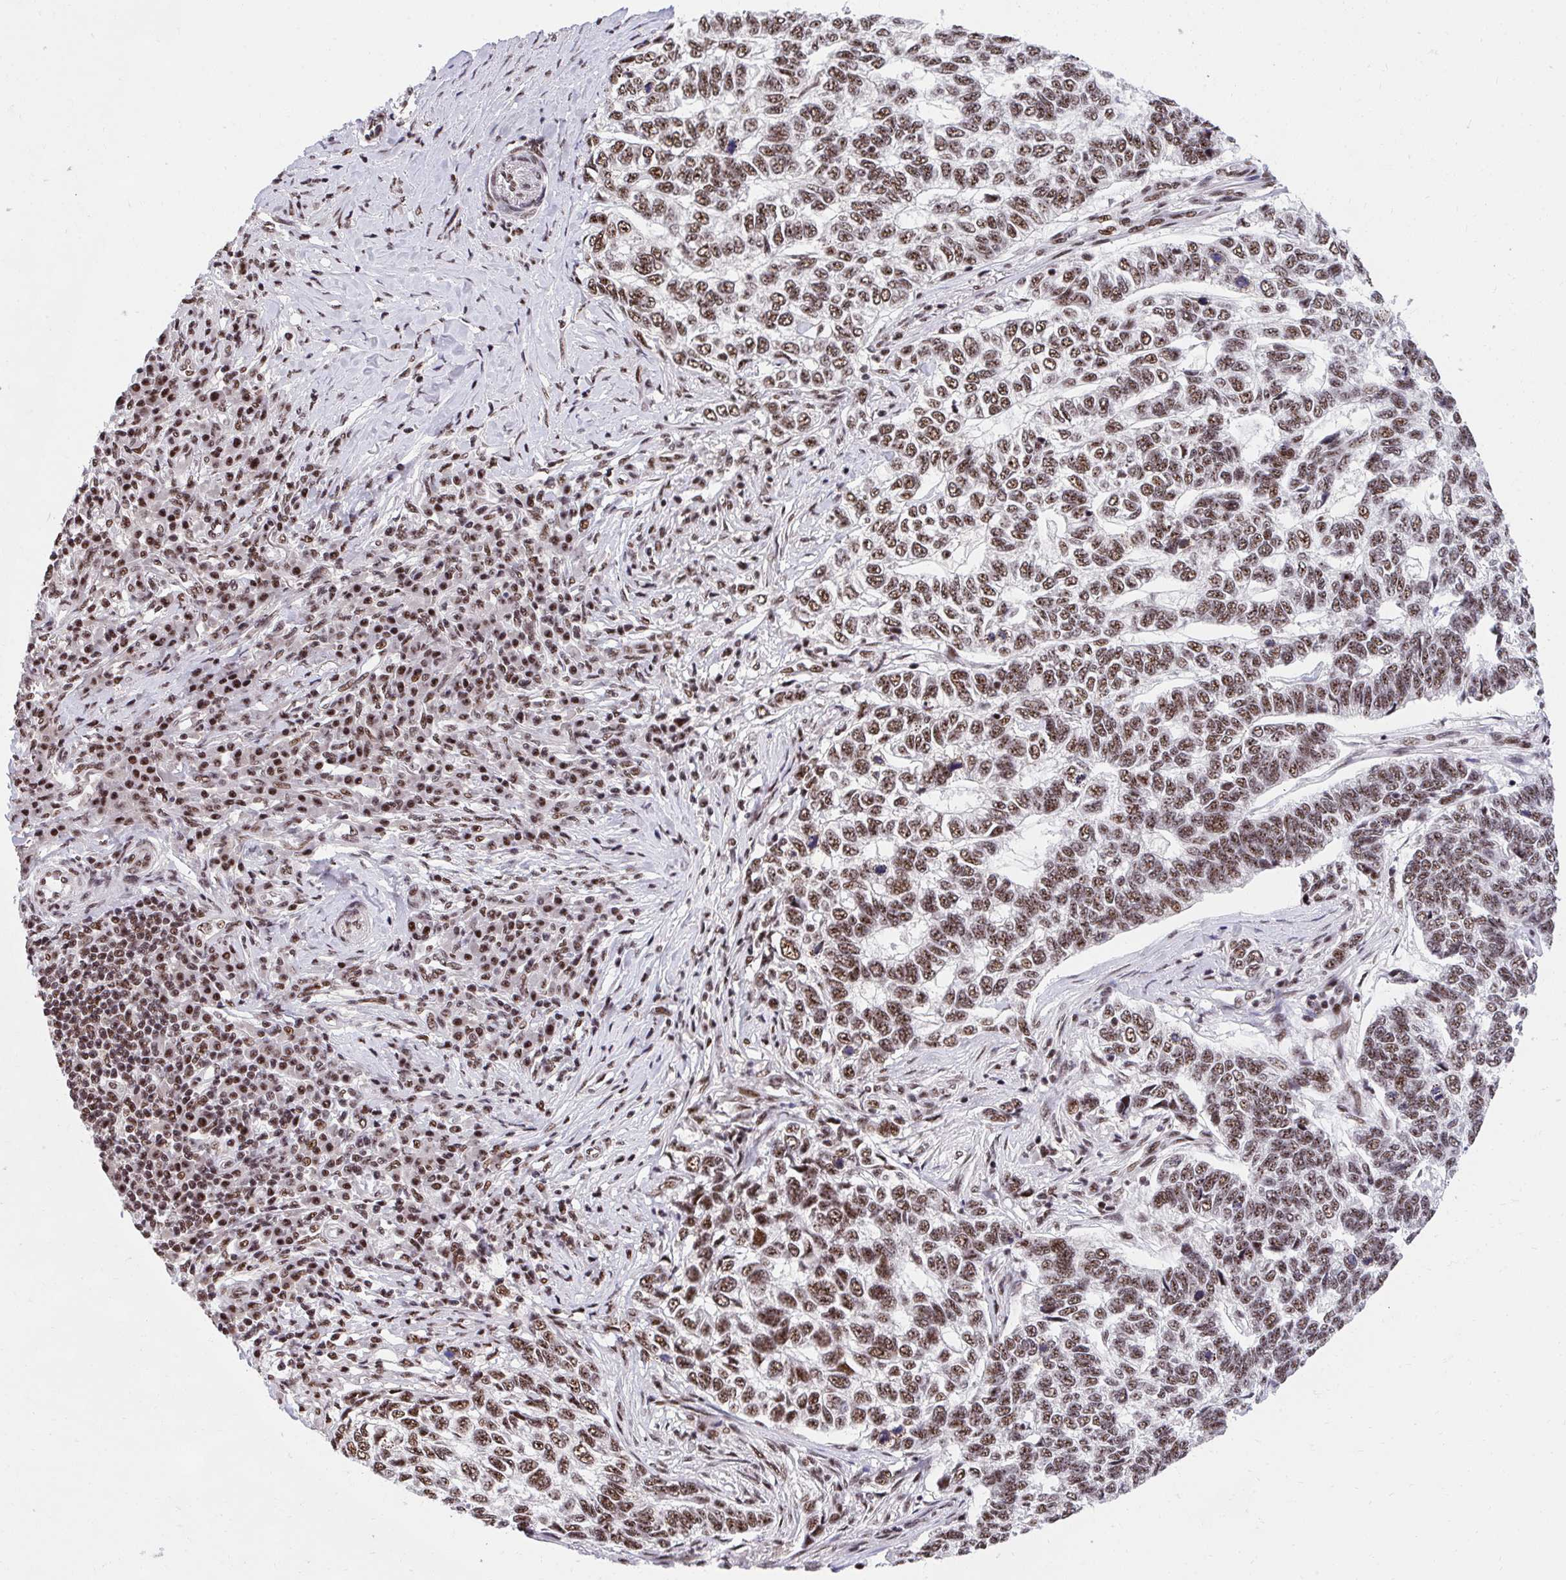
{"staining": {"intensity": "moderate", "quantity": ">75%", "location": "nuclear"}, "tissue": "skin cancer", "cell_type": "Tumor cells", "image_type": "cancer", "snomed": [{"axis": "morphology", "description": "Basal cell carcinoma"}, {"axis": "topography", "description": "Skin"}], "caption": "Skin cancer (basal cell carcinoma) tissue shows moderate nuclear expression in about >75% of tumor cells", "gene": "SYNE4", "patient": {"sex": "female", "age": 65}}